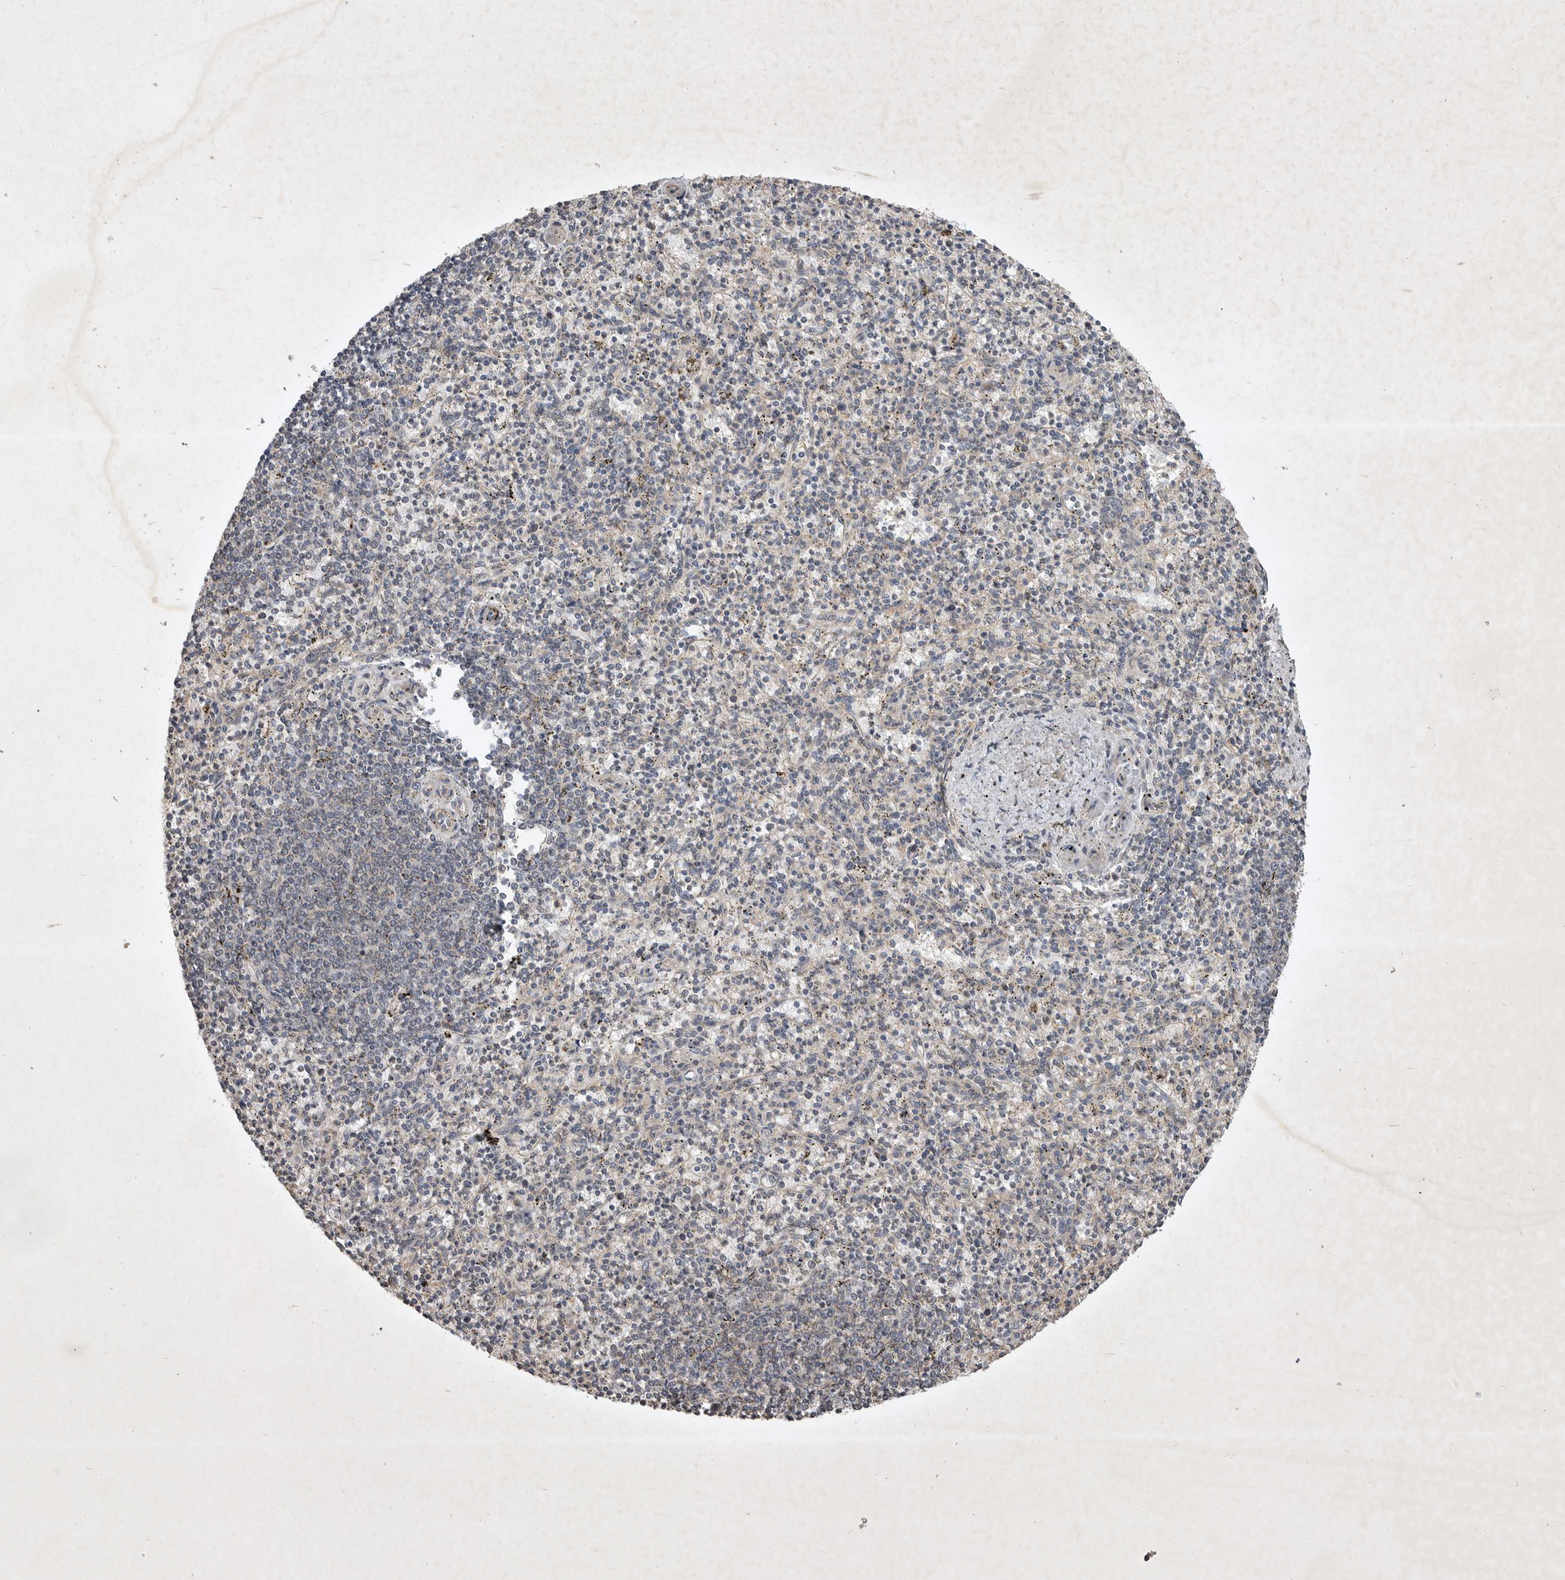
{"staining": {"intensity": "negative", "quantity": "none", "location": "none"}, "tissue": "spleen", "cell_type": "Cells in red pulp", "image_type": "normal", "snomed": [{"axis": "morphology", "description": "Normal tissue, NOS"}, {"axis": "topography", "description": "Spleen"}], "caption": "Immunohistochemistry (IHC) of unremarkable human spleen exhibits no positivity in cells in red pulp.", "gene": "EDEM3", "patient": {"sex": "male", "age": 72}}